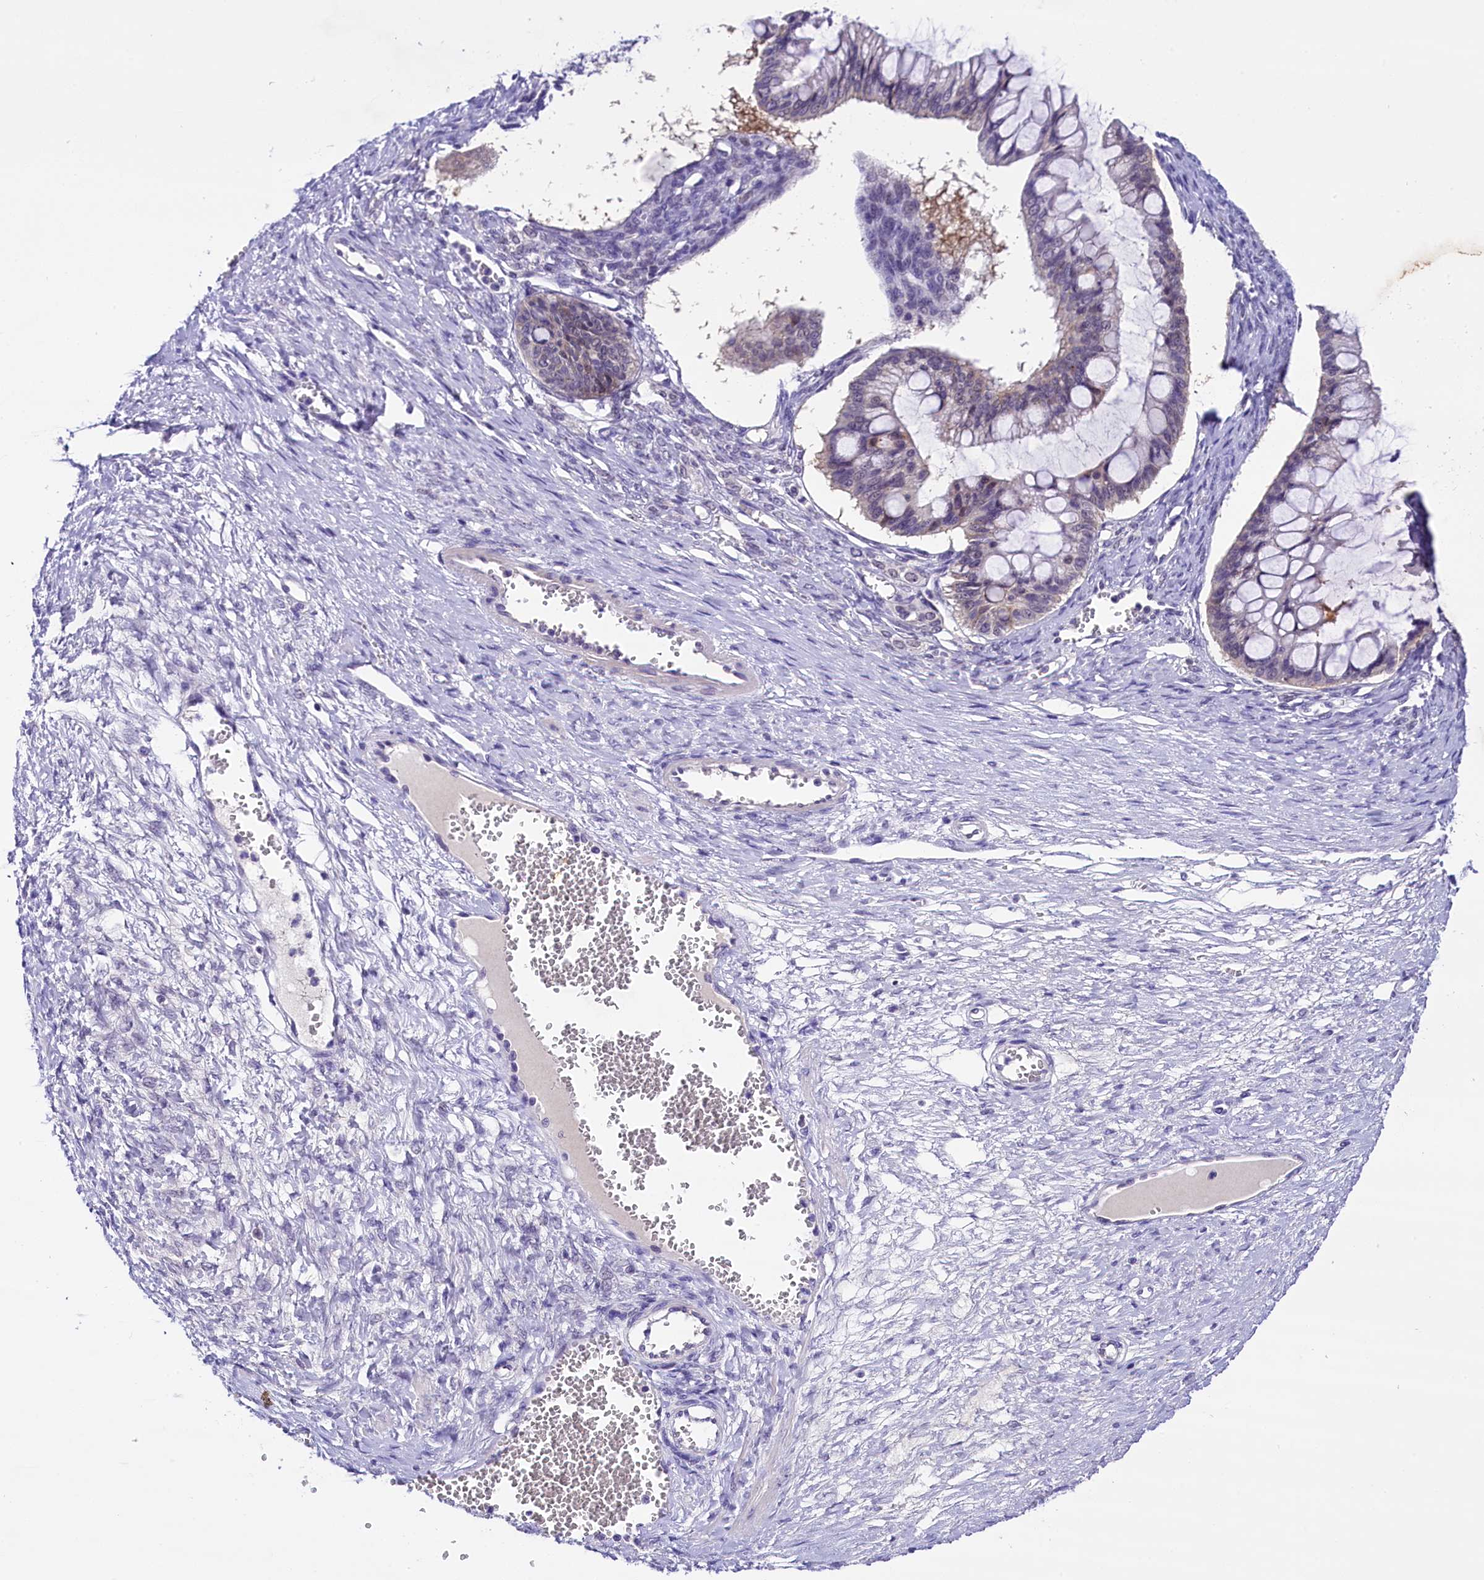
{"staining": {"intensity": "negative", "quantity": "none", "location": "none"}, "tissue": "ovarian cancer", "cell_type": "Tumor cells", "image_type": "cancer", "snomed": [{"axis": "morphology", "description": "Cystadenocarcinoma, mucinous, NOS"}, {"axis": "topography", "description": "Ovary"}], "caption": "Immunohistochemistry photomicrograph of human ovarian cancer stained for a protein (brown), which reveals no expression in tumor cells.", "gene": "IQCN", "patient": {"sex": "female", "age": 73}}